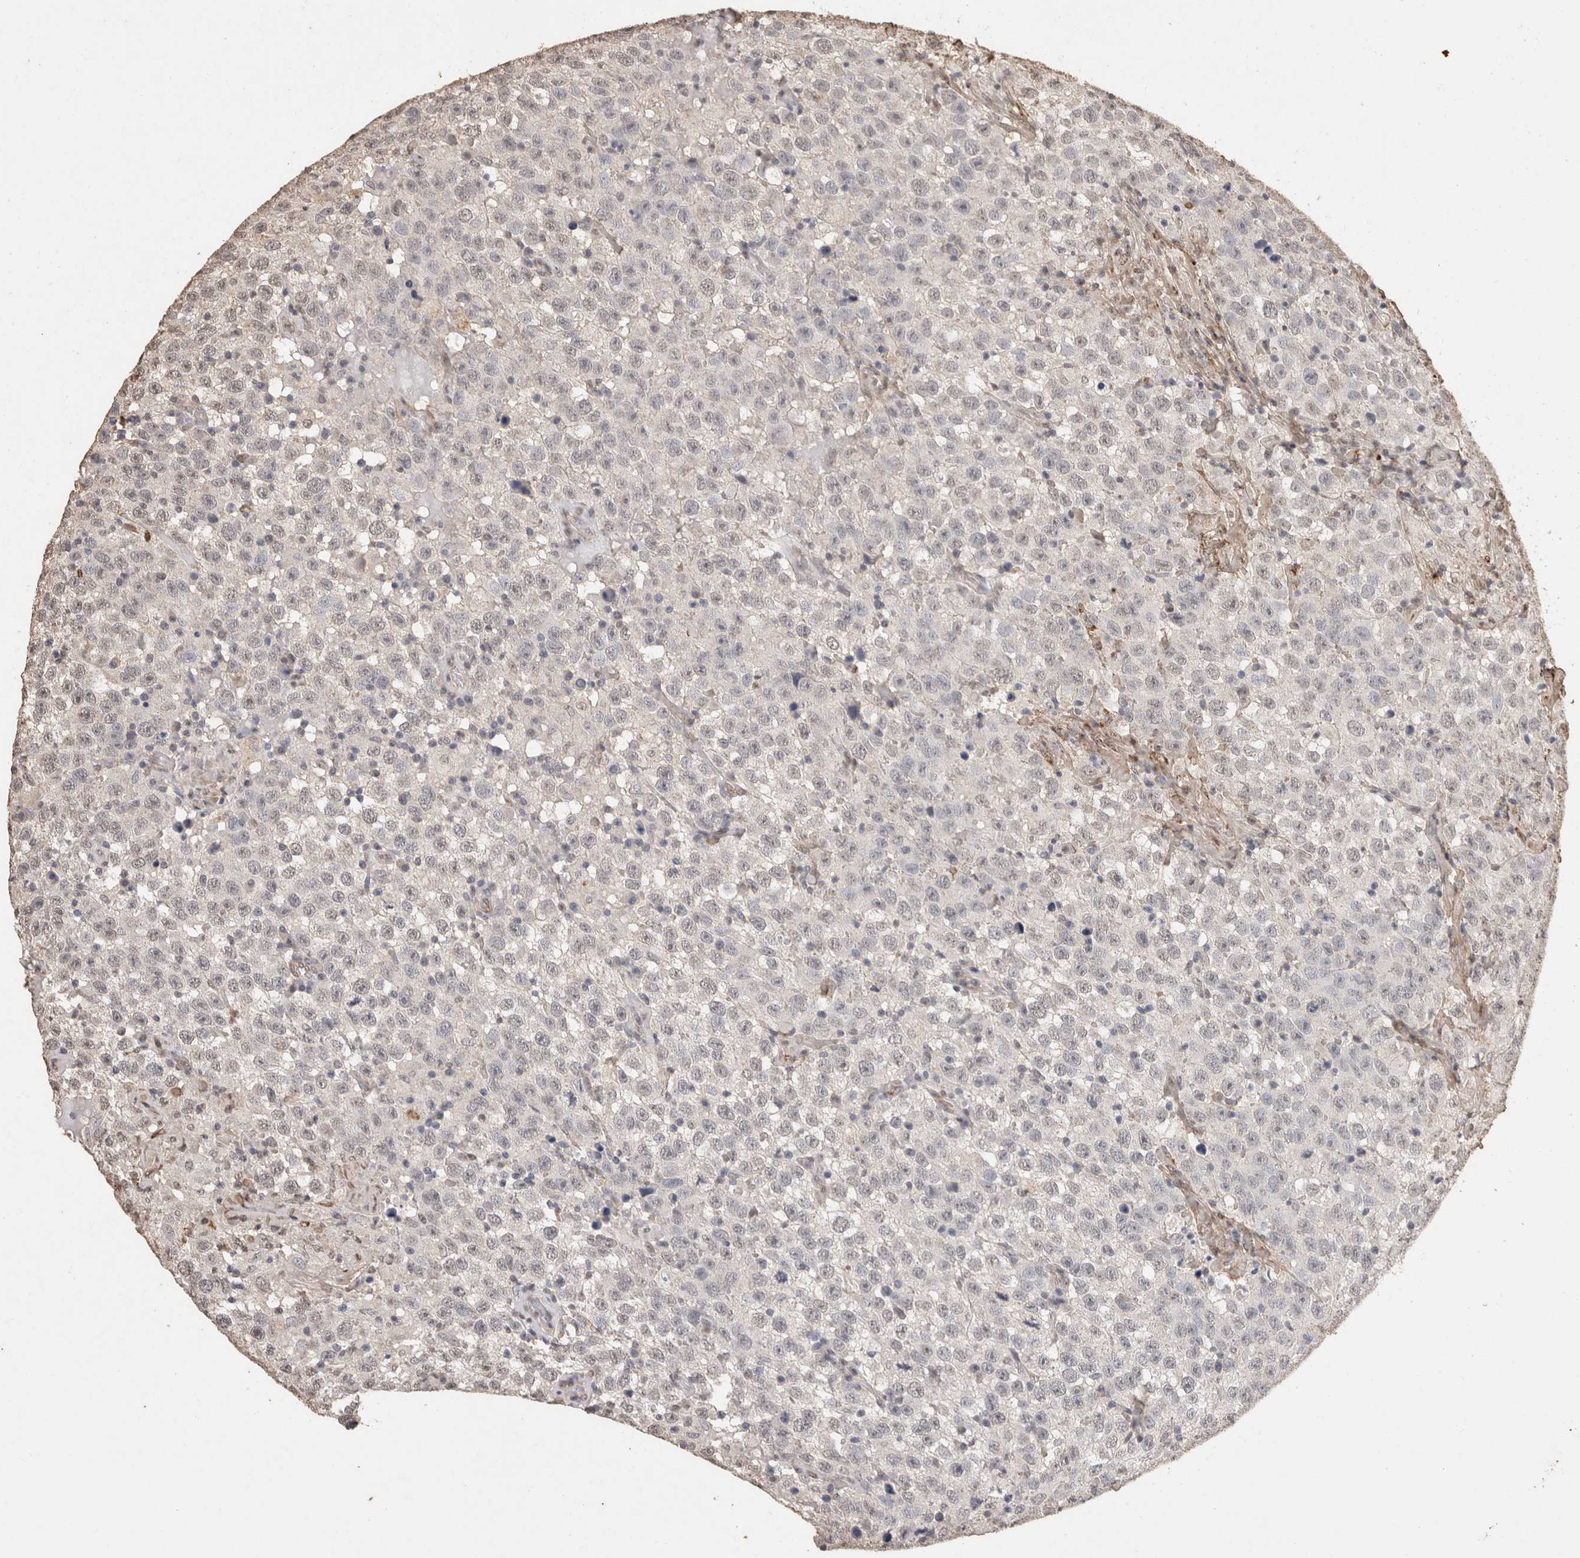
{"staining": {"intensity": "negative", "quantity": "none", "location": "none"}, "tissue": "testis cancer", "cell_type": "Tumor cells", "image_type": "cancer", "snomed": [{"axis": "morphology", "description": "Seminoma, NOS"}, {"axis": "topography", "description": "Testis"}], "caption": "DAB (3,3'-diaminobenzidine) immunohistochemical staining of human testis cancer demonstrates no significant positivity in tumor cells.", "gene": "C1QTNF5", "patient": {"sex": "male", "age": 41}}